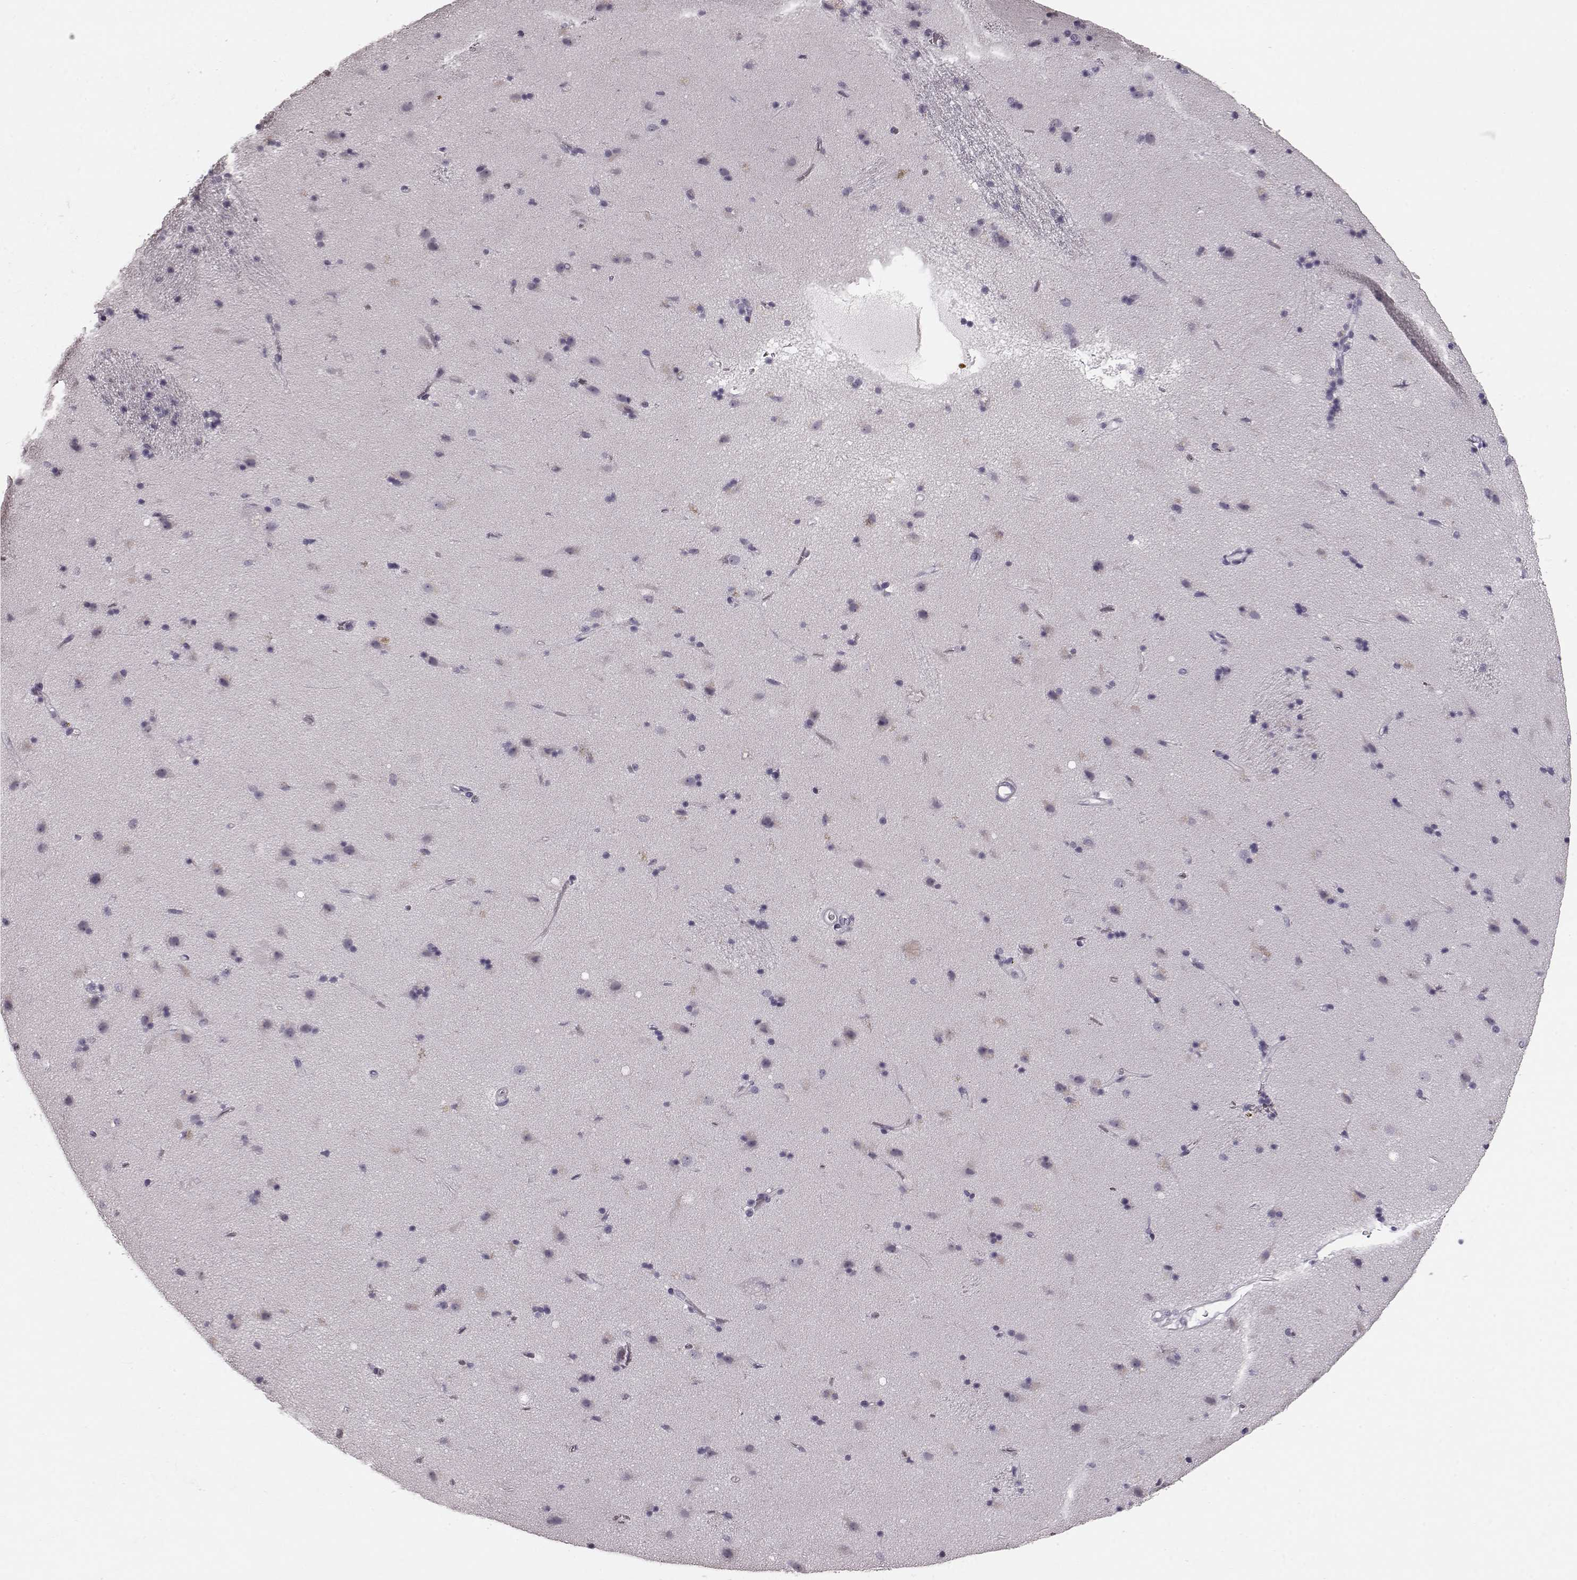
{"staining": {"intensity": "negative", "quantity": "none", "location": "none"}, "tissue": "caudate", "cell_type": "Glial cells", "image_type": "normal", "snomed": [{"axis": "morphology", "description": "Normal tissue, NOS"}, {"axis": "topography", "description": "Lateral ventricle wall"}], "caption": "High magnification brightfield microscopy of benign caudate stained with DAB (3,3'-diaminobenzidine) (brown) and counterstained with hematoxylin (blue): glial cells show no significant expression.", "gene": "CST7", "patient": {"sex": "female", "age": 71}}